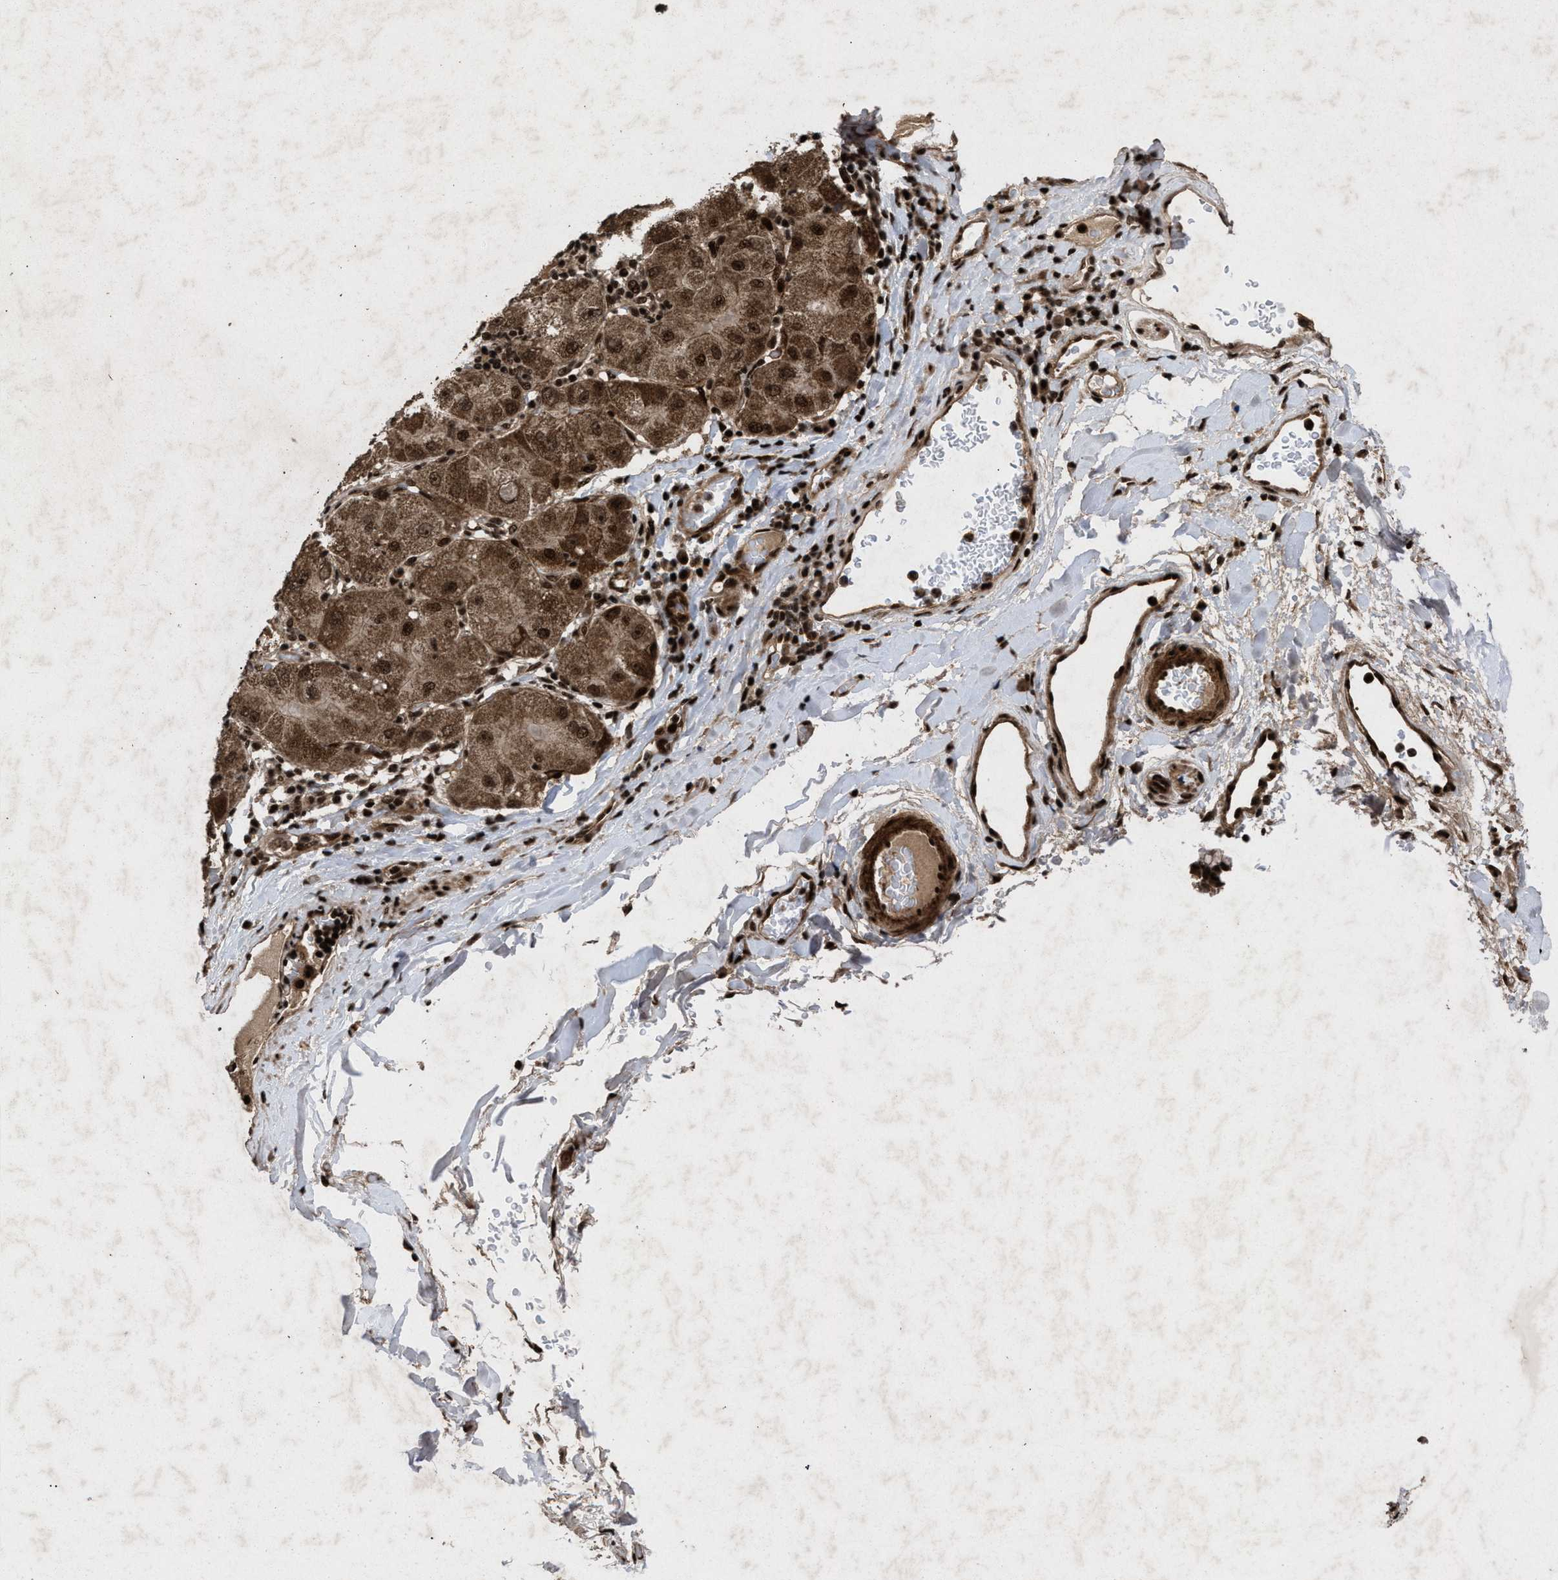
{"staining": {"intensity": "moderate", "quantity": ">75%", "location": "cytoplasmic/membranous,nuclear"}, "tissue": "liver cancer", "cell_type": "Tumor cells", "image_type": "cancer", "snomed": [{"axis": "morphology", "description": "Carcinoma, Hepatocellular, NOS"}, {"axis": "topography", "description": "Liver"}], "caption": "Human liver hepatocellular carcinoma stained with a brown dye displays moderate cytoplasmic/membranous and nuclear positive staining in about >75% of tumor cells.", "gene": "WIZ", "patient": {"sex": "male", "age": 80}}